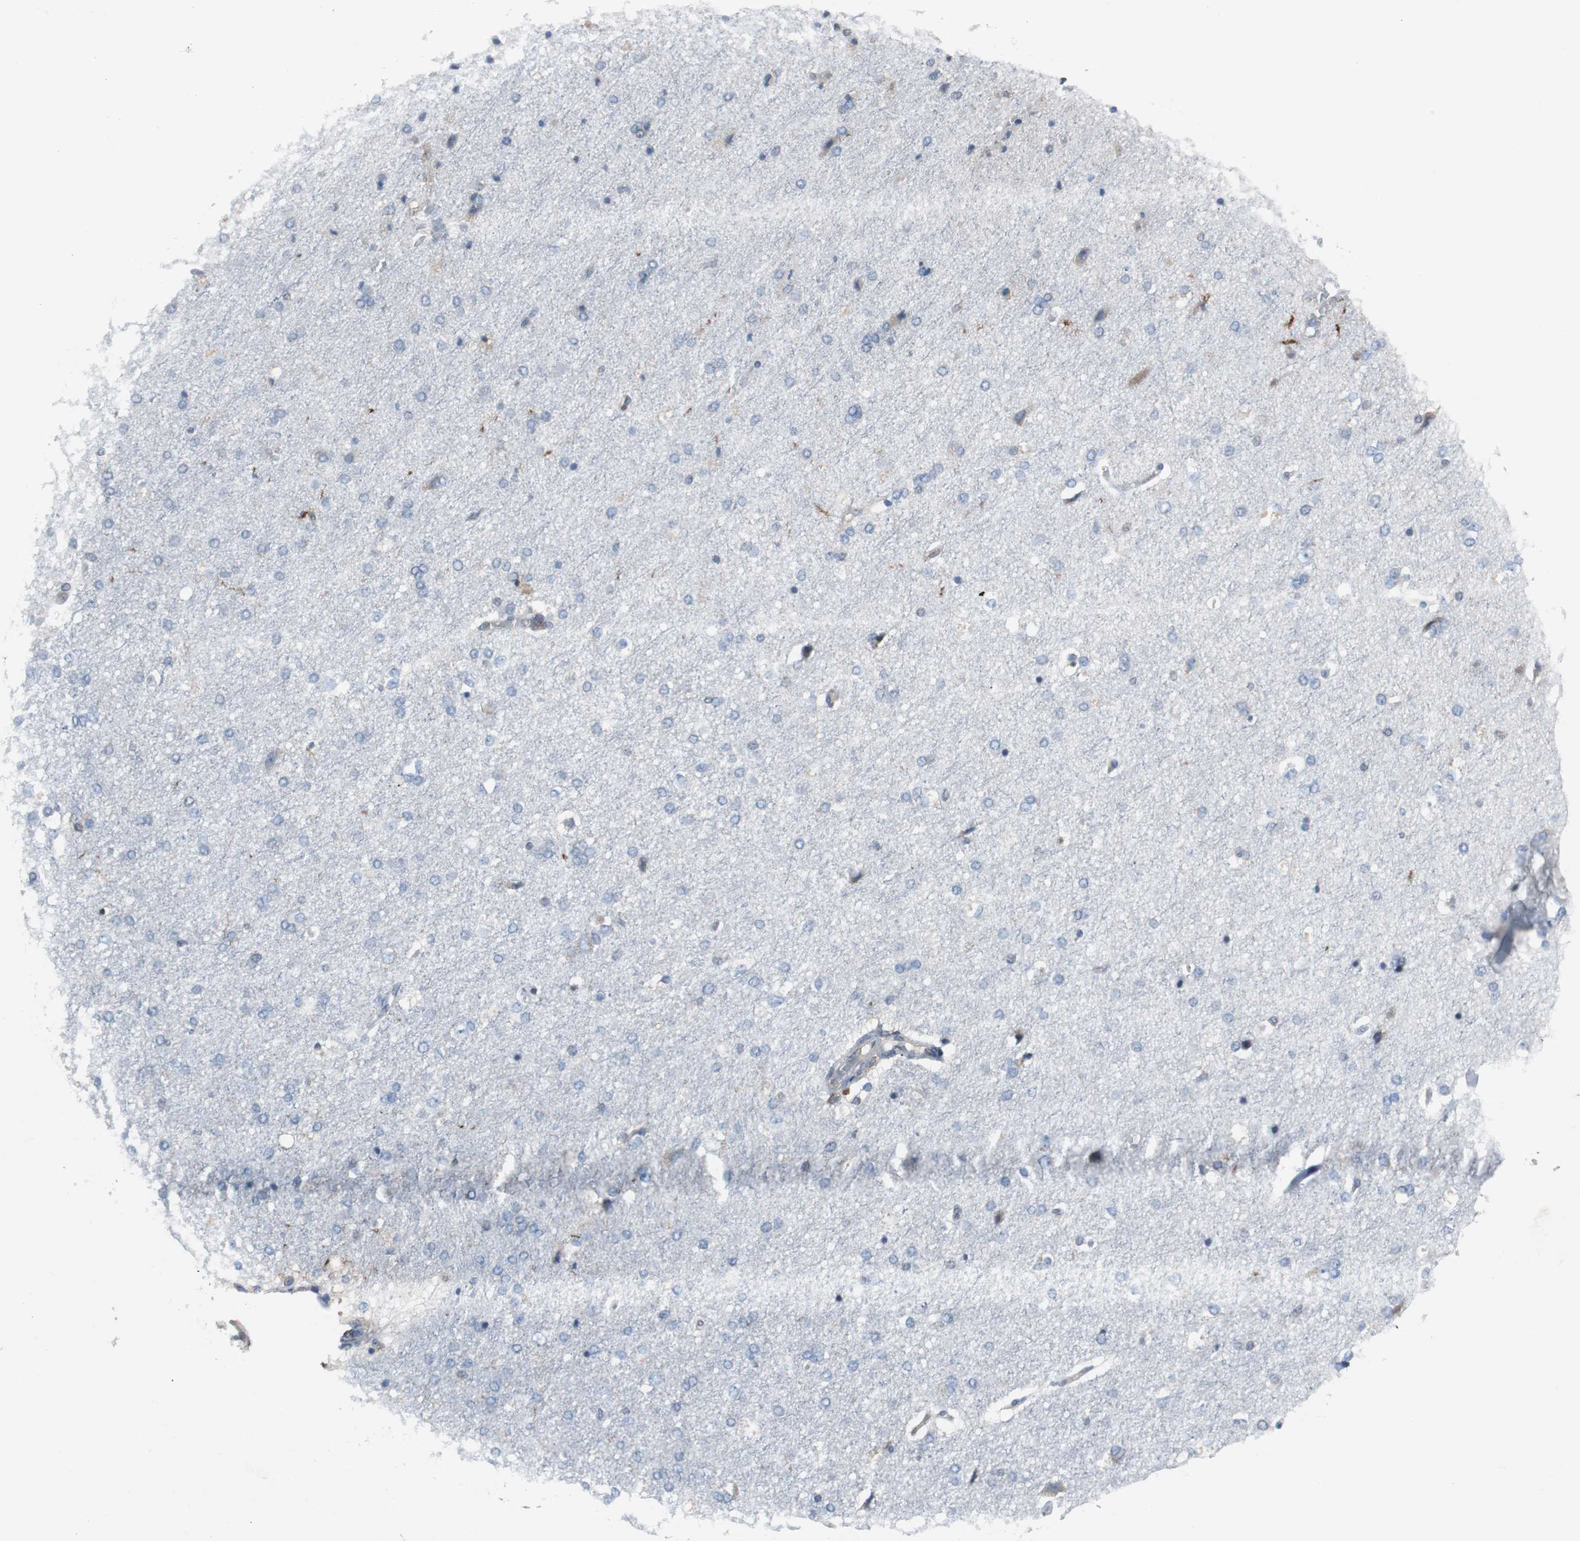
{"staining": {"intensity": "weak", "quantity": "<25%", "location": "cytoplasmic/membranous"}, "tissue": "cerebral cortex", "cell_type": "Endothelial cells", "image_type": "normal", "snomed": [{"axis": "morphology", "description": "Normal tissue, NOS"}, {"axis": "topography", "description": "Cerebral cortex"}], "caption": "The immunohistochemistry histopathology image has no significant positivity in endothelial cells of cerebral cortex.", "gene": "ANXA4", "patient": {"sex": "male", "age": 62}}